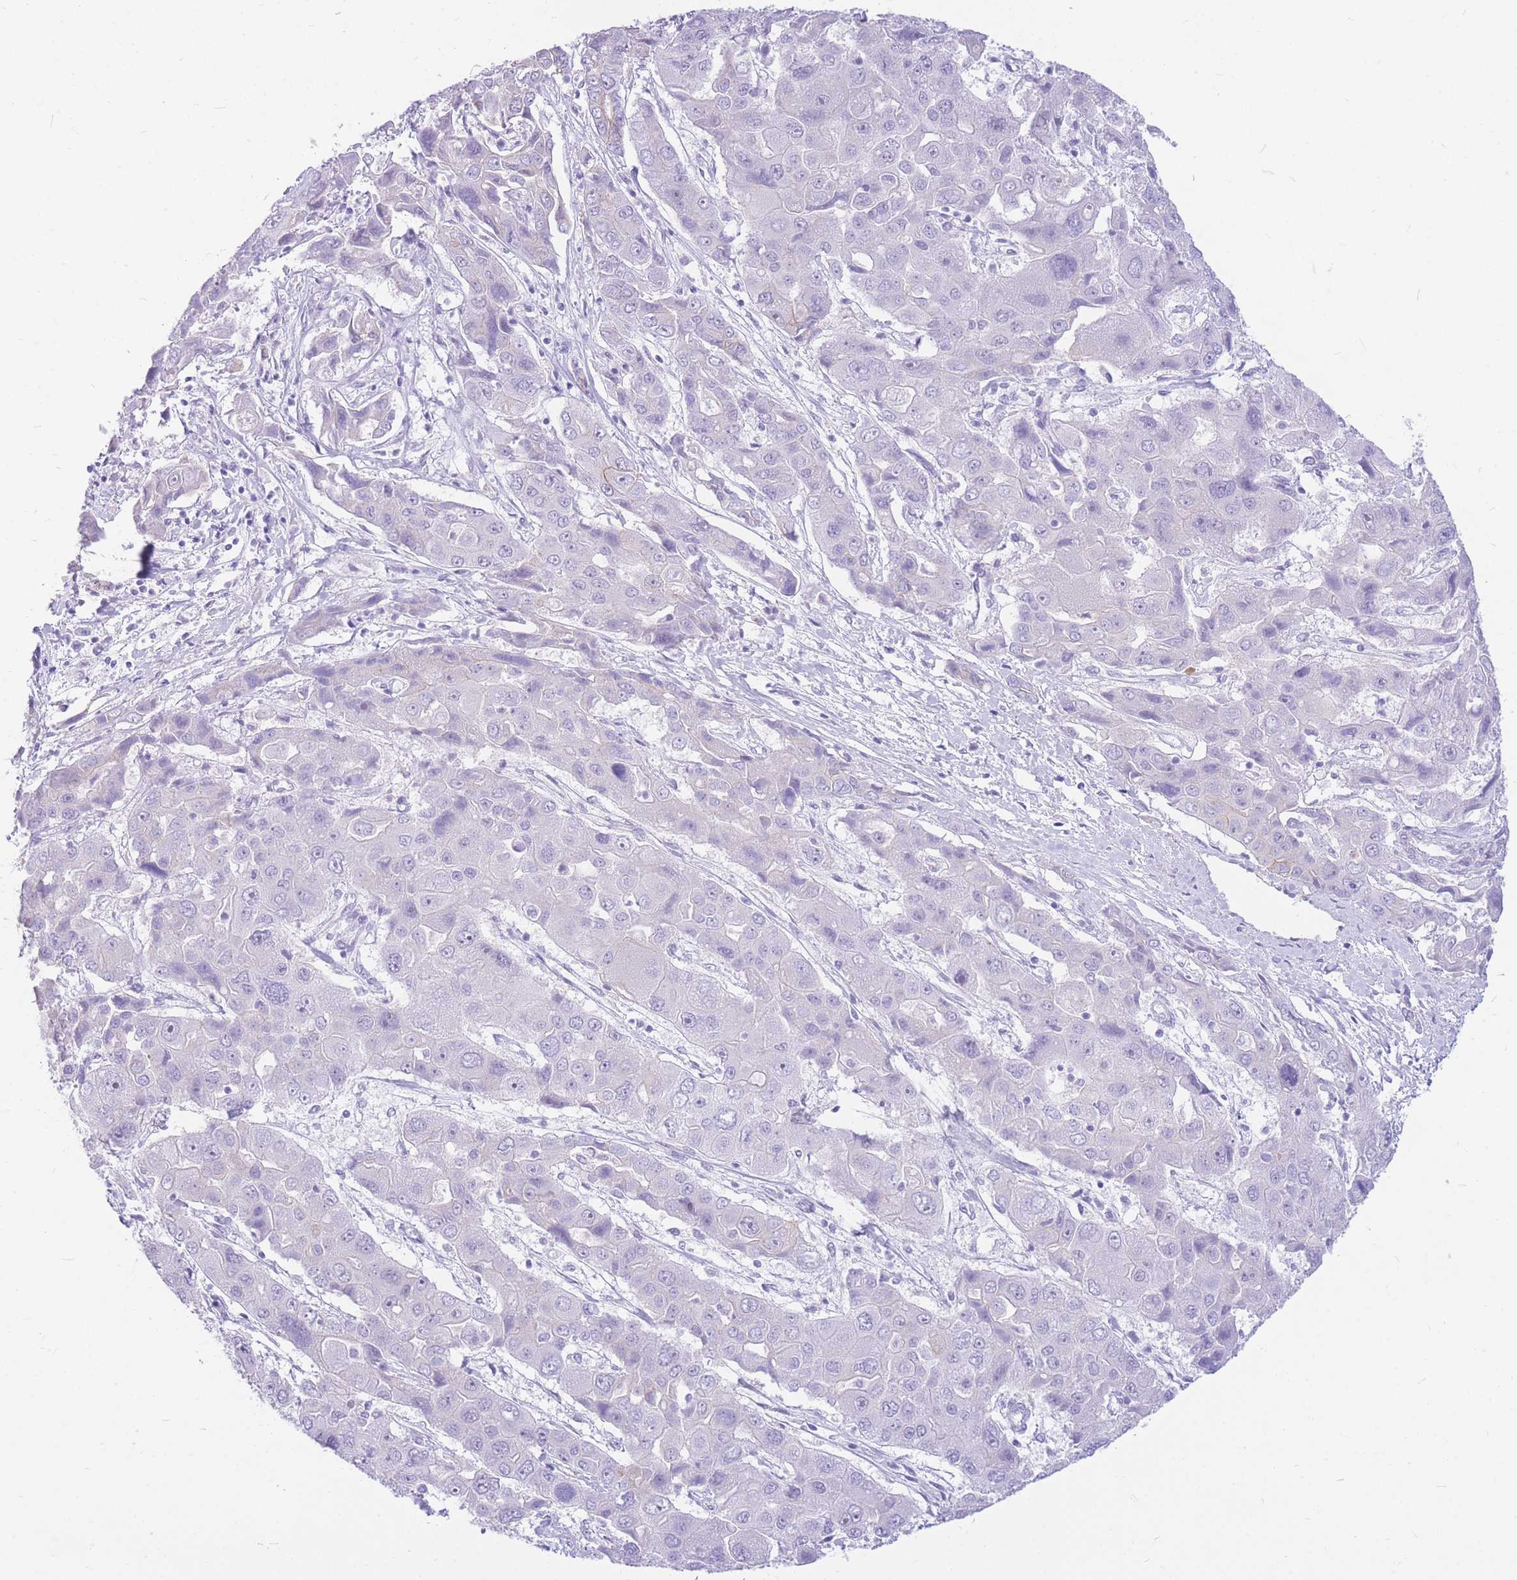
{"staining": {"intensity": "negative", "quantity": "none", "location": "none"}, "tissue": "liver cancer", "cell_type": "Tumor cells", "image_type": "cancer", "snomed": [{"axis": "morphology", "description": "Cholangiocarcinoma"}, {"axis": "topography", "description": "Liver"}], "caption": "Tumor cells show no significant protein staining in liver cancer (cholangiocarcinoma). (Stains: DAB (3,3'-diaminobenzidine) IHC with hematoxylin counter stain, Microscopy: brightfield microscopy at high magnification).", "gene": "ZNF311", "patient": {"sex": "male", "age": 67}}